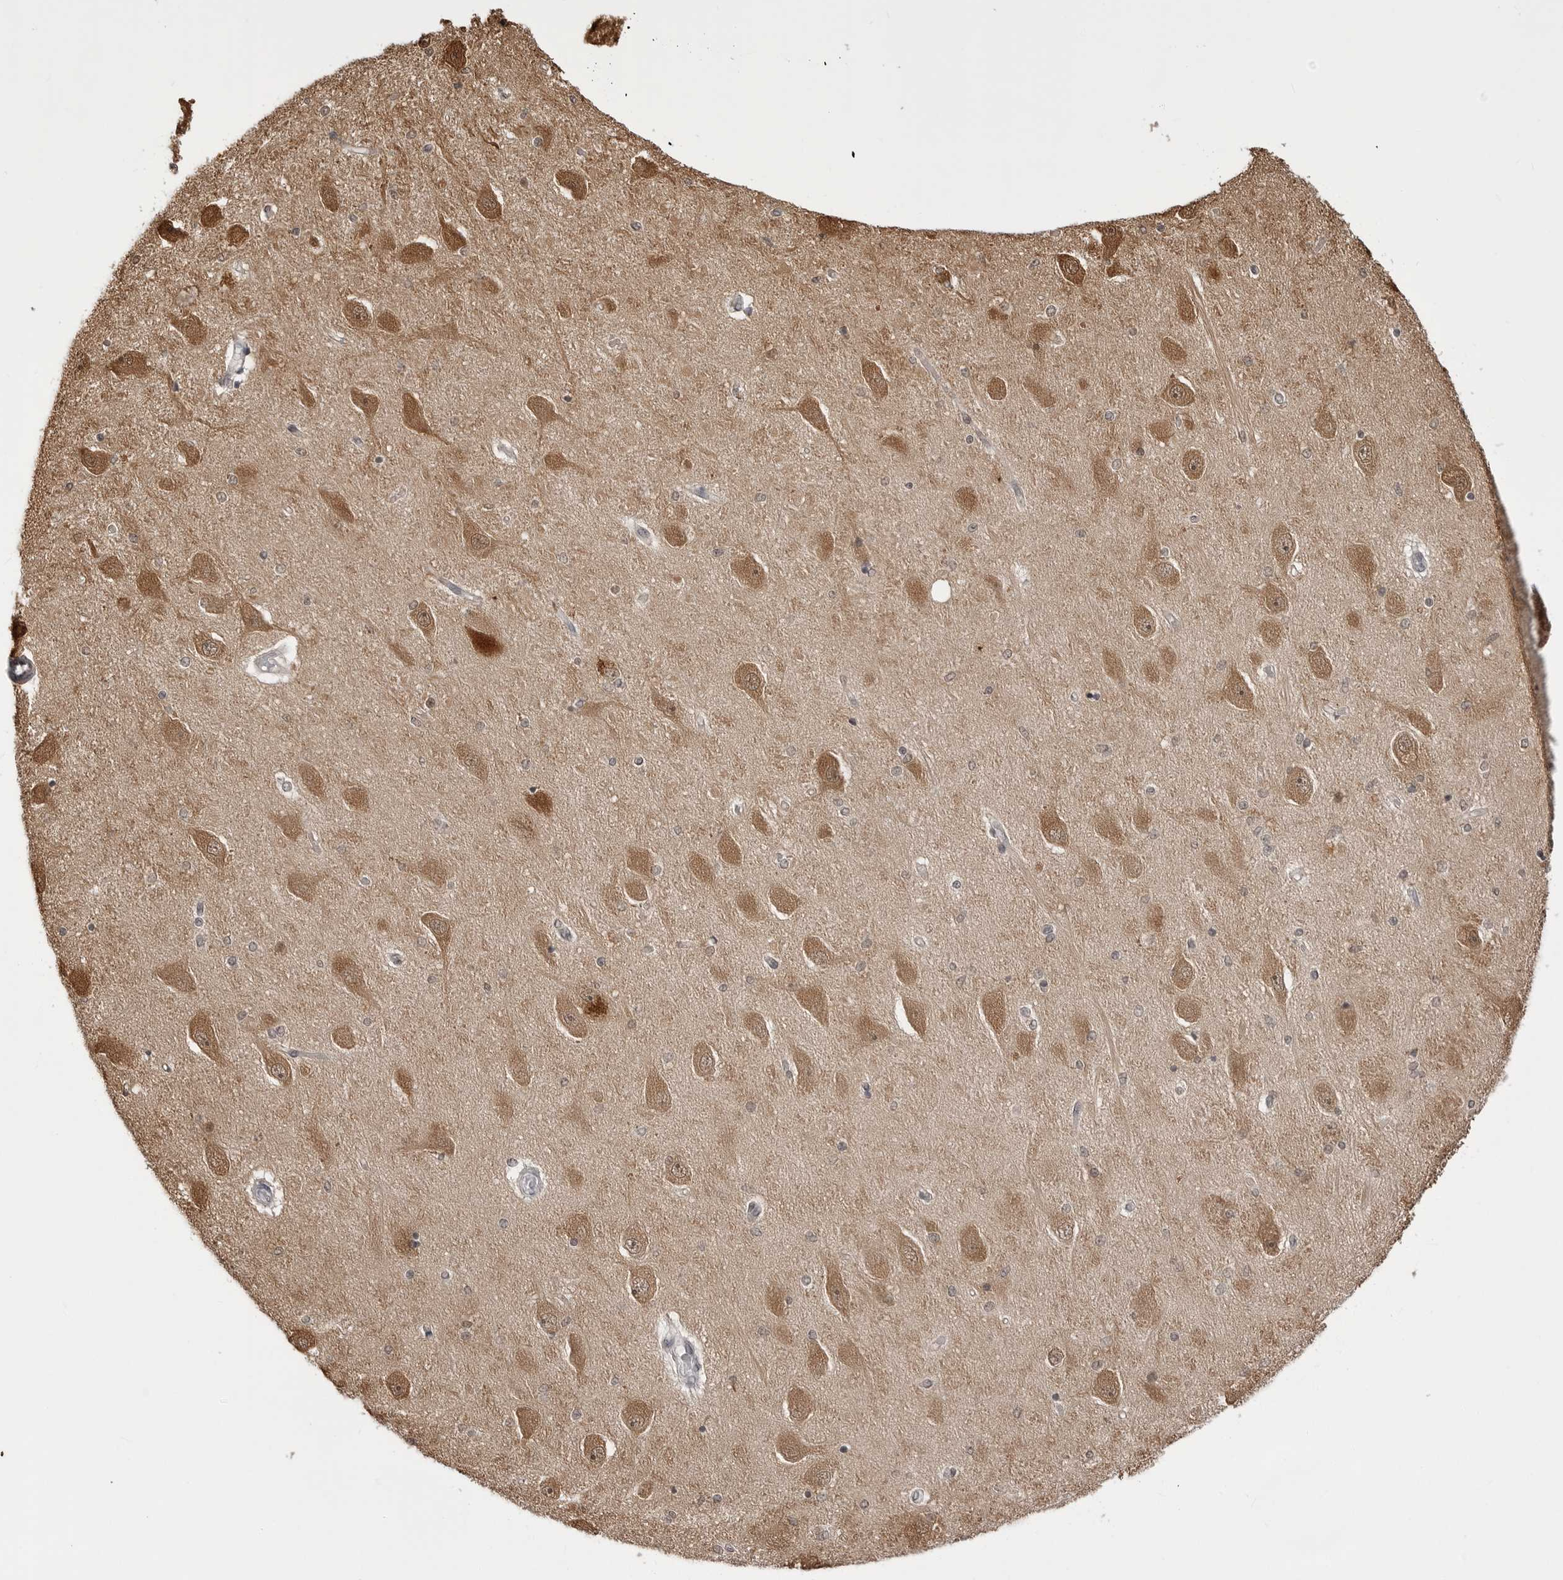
{"staining": {"intensity": "weak", "quantity": "<25%", "location": "cytoplasmic/membranous,nuclear"}, "tissue": "hippocampus", "cell_type": "Glial cells", "image_type": "normal", "snomed": [{"axis": "morphology", "description": "Normal tissue, NOS"}, {"axis": "topography", "description": "Hippocampus"}], "caption": "High power microscopy image of an IHC photomicrograph of normal hippocampus, revealing no significant expression in glial cells.", "gene": "YWHAG", "patient": {"sex": "female", "age": 54}}